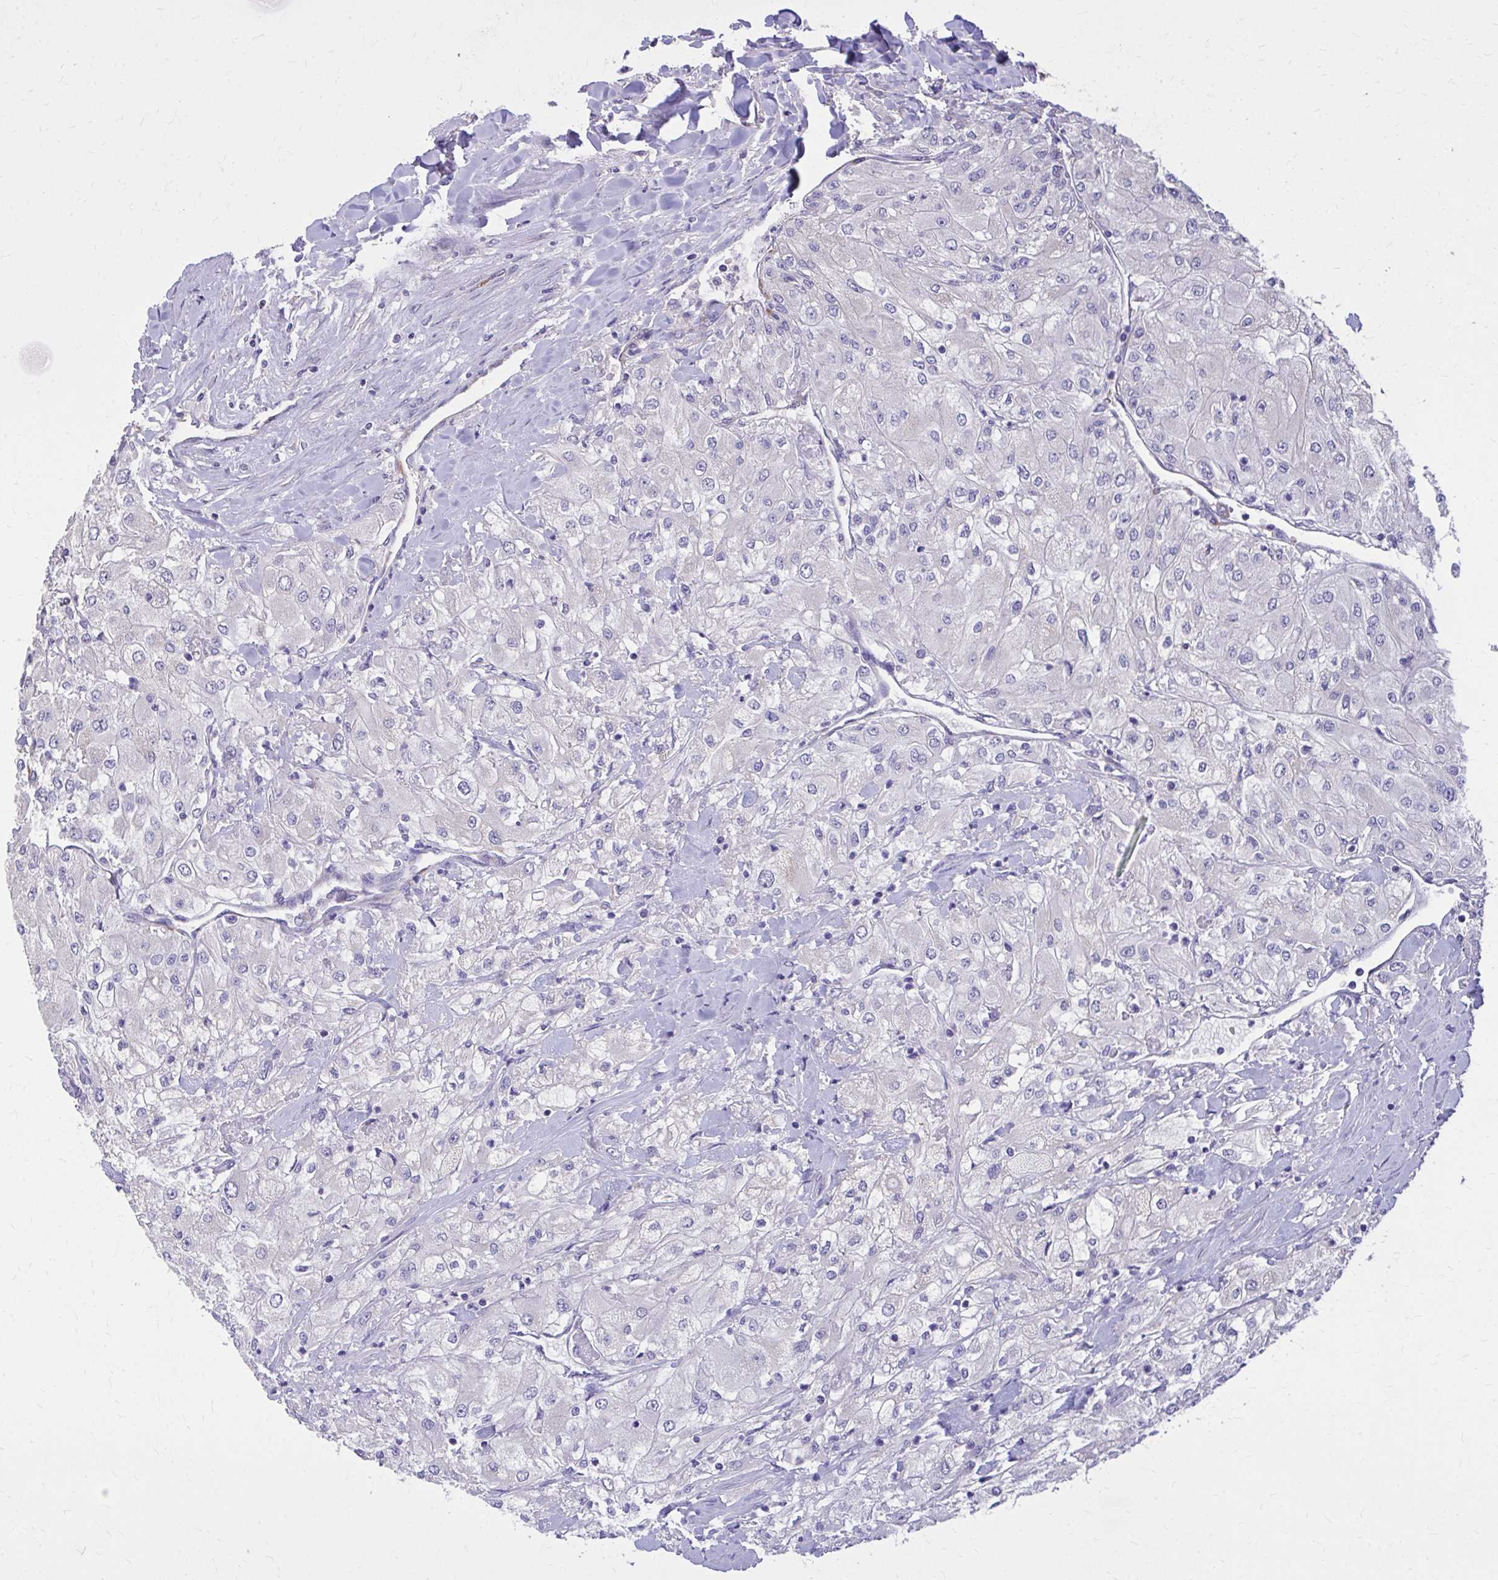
{"staining": {"intensity": "negative", "quantity": "none", "location": "none"}, "tissue": "renal cancer", "cell_type": "Tumor cells", "image_type": "cancer", "snomed": [{"axis": "morphology", "description": "Adenocarcinoma, NOS"}, {"axis": "topography", "description": "Kidney"}], "caption": "Immunohistochemical staining of renal cancer shows no significant staining in tumor cells.", "gene": "EPB41L1", "patient": {"sex": "male", "age": 80}}